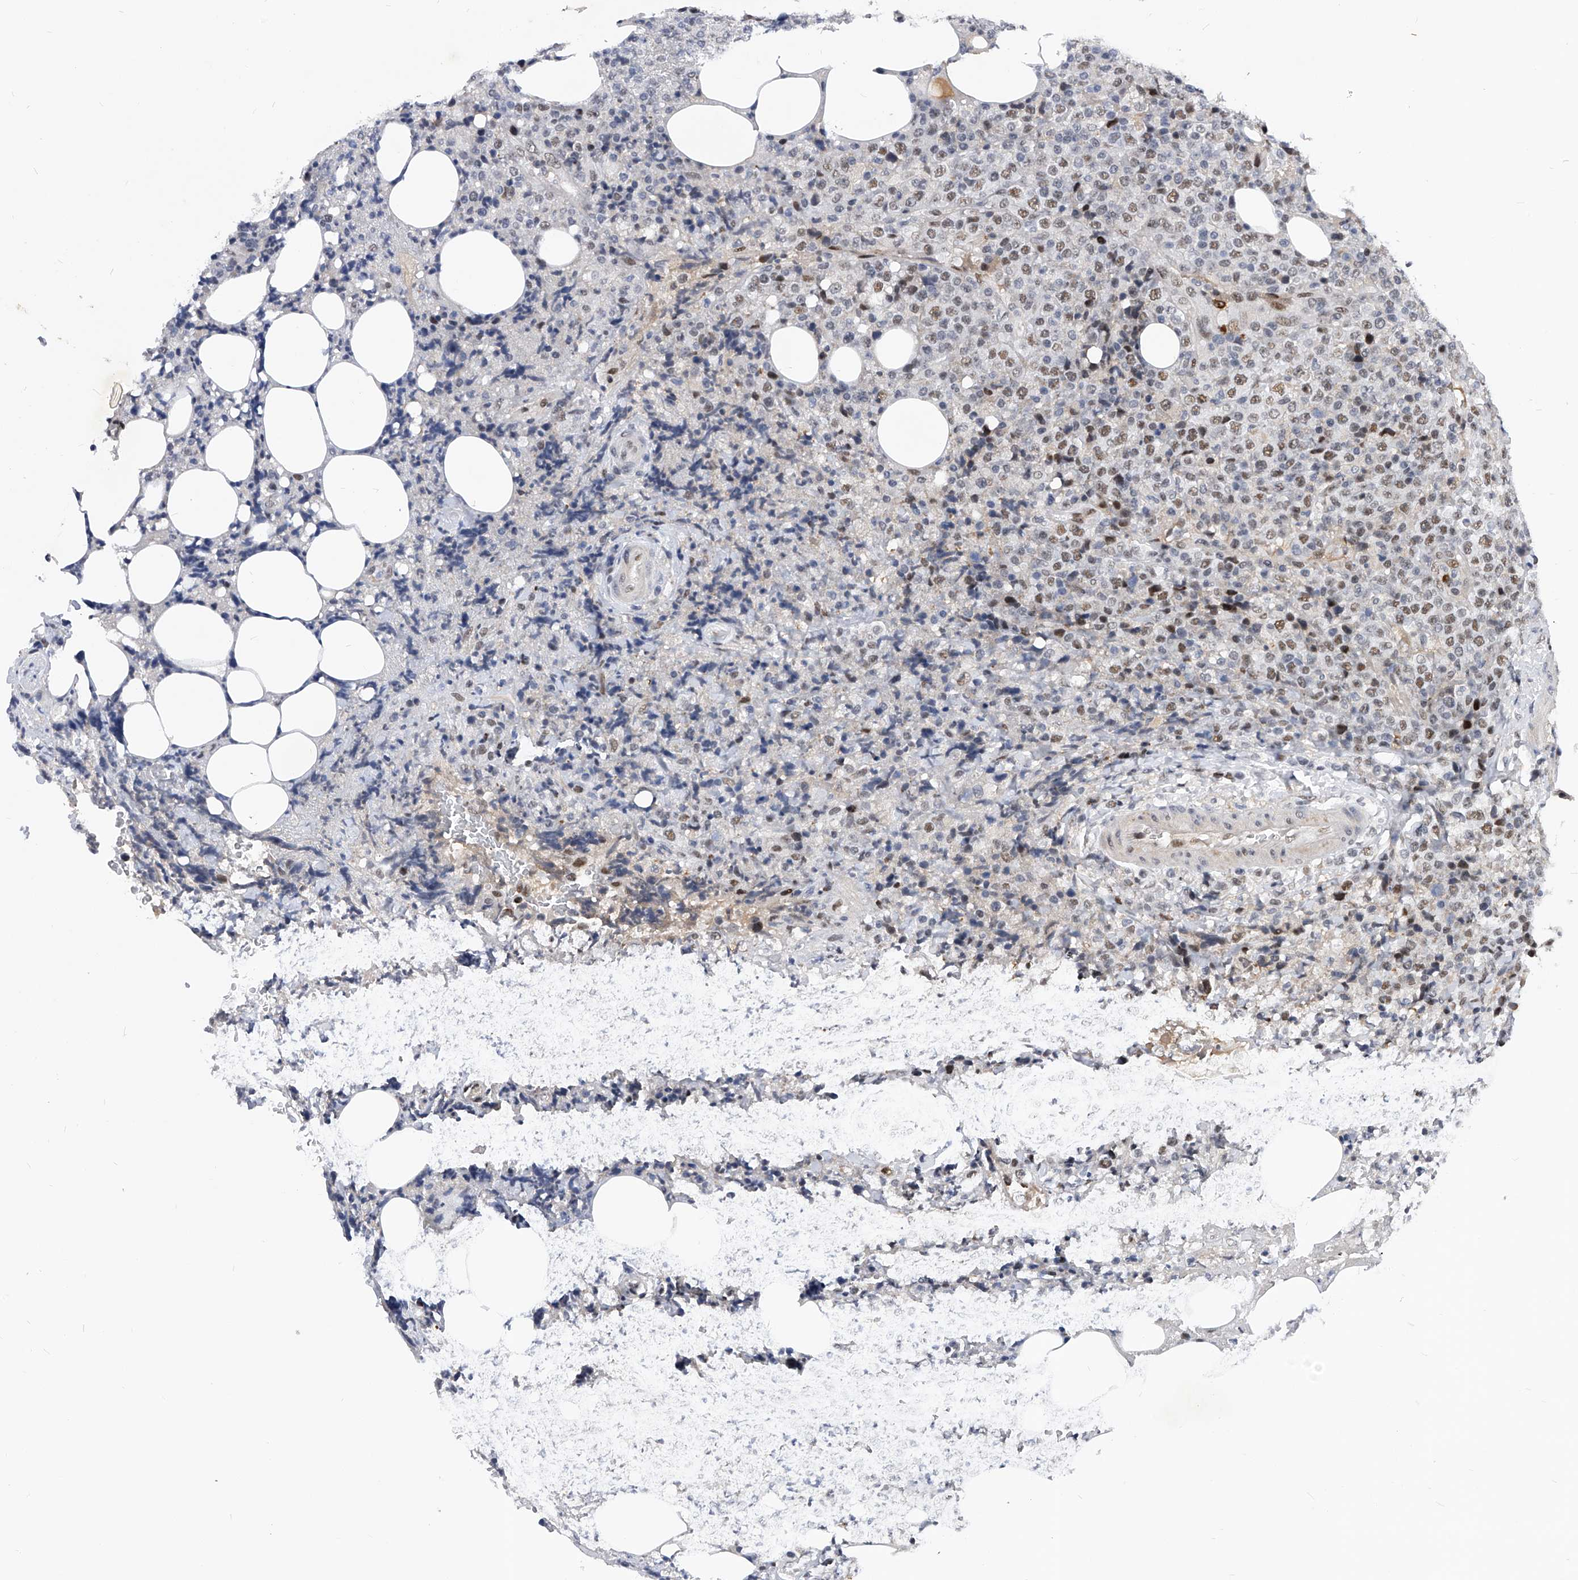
{"staining": {"intensity": "weak", "quantity": ">75%", "location": "nuclear"}, "tissue": "lymphoma", "cell_type": "Tumor cells", "image_type": "cancer", "snomed": [{"axis": "morphology", "description": "Malignant lymphoma, non-Hodgkin's type, High grade"}, {"axis": "topography", "description": "Lymph node"}], "caption": "Lymphoma tissue exhibits weak nuclear expression in approximately >75% of tumor cells", "gene": "TESK2", "patient": {"sex": "male", "age": 13}}